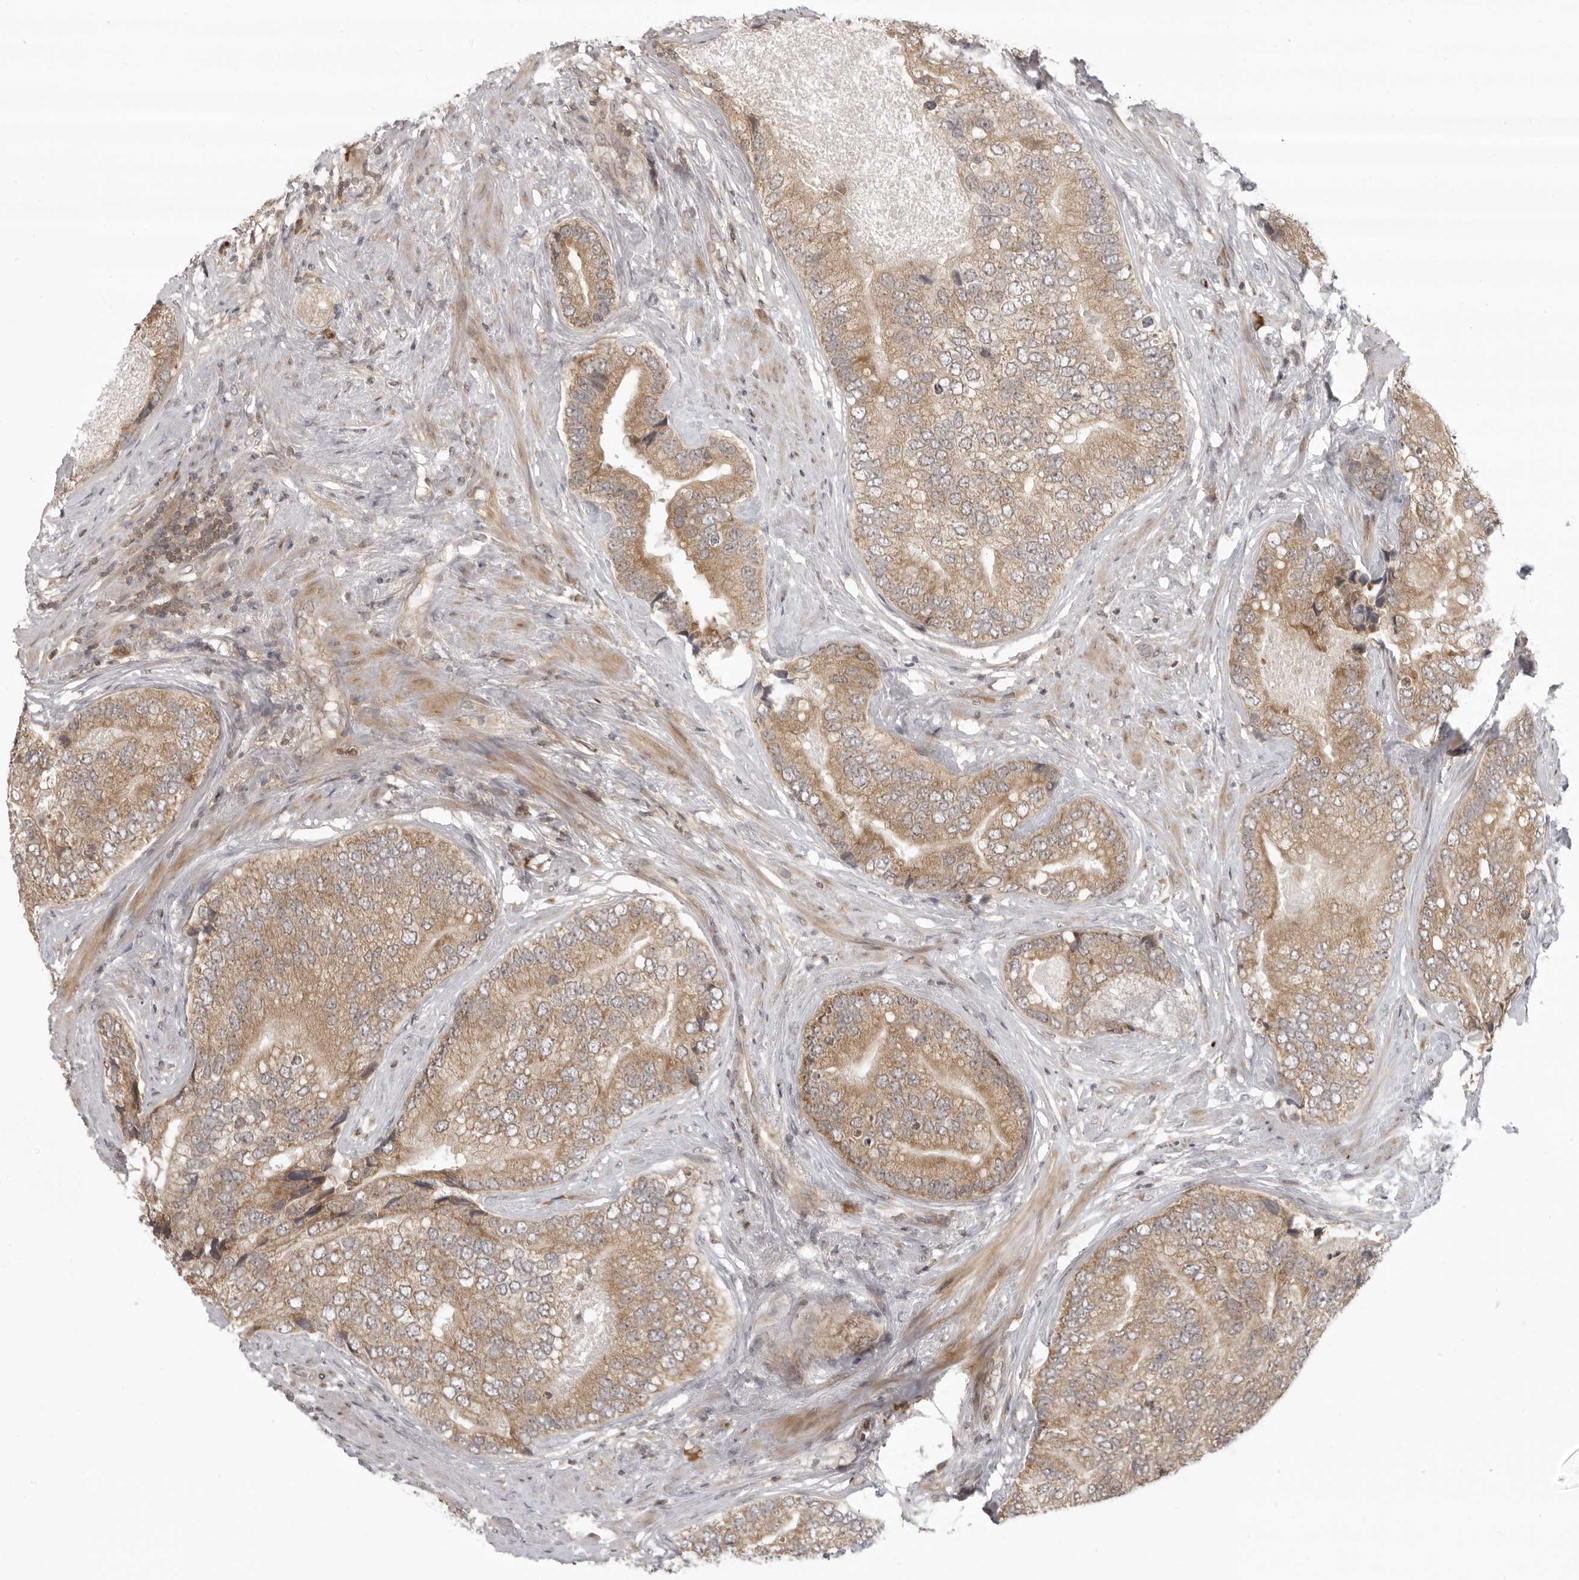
{"staining": {"intensity": "moderate", "quantity": ">75%", "location": "cytoplasmic/membranous"}, "tissue": "prostate cancer", "cell_type": "Tumor cells", "image_type": "cancer", "snomed": [{"axis": "morphology", "description": "Adenocarcinoma, High grade"}, {"axis": "topography", "description": "Prostate"}], "caption": "IHC of human prostate cancer (high-grade adenocarcinoma) demonstrates medium levels of moderate cytoplasmic/membranous staining in approximately >75% of tumor cells.", "gene": "PRRC2A", "patient": {"sex": "male", "age": 70}}